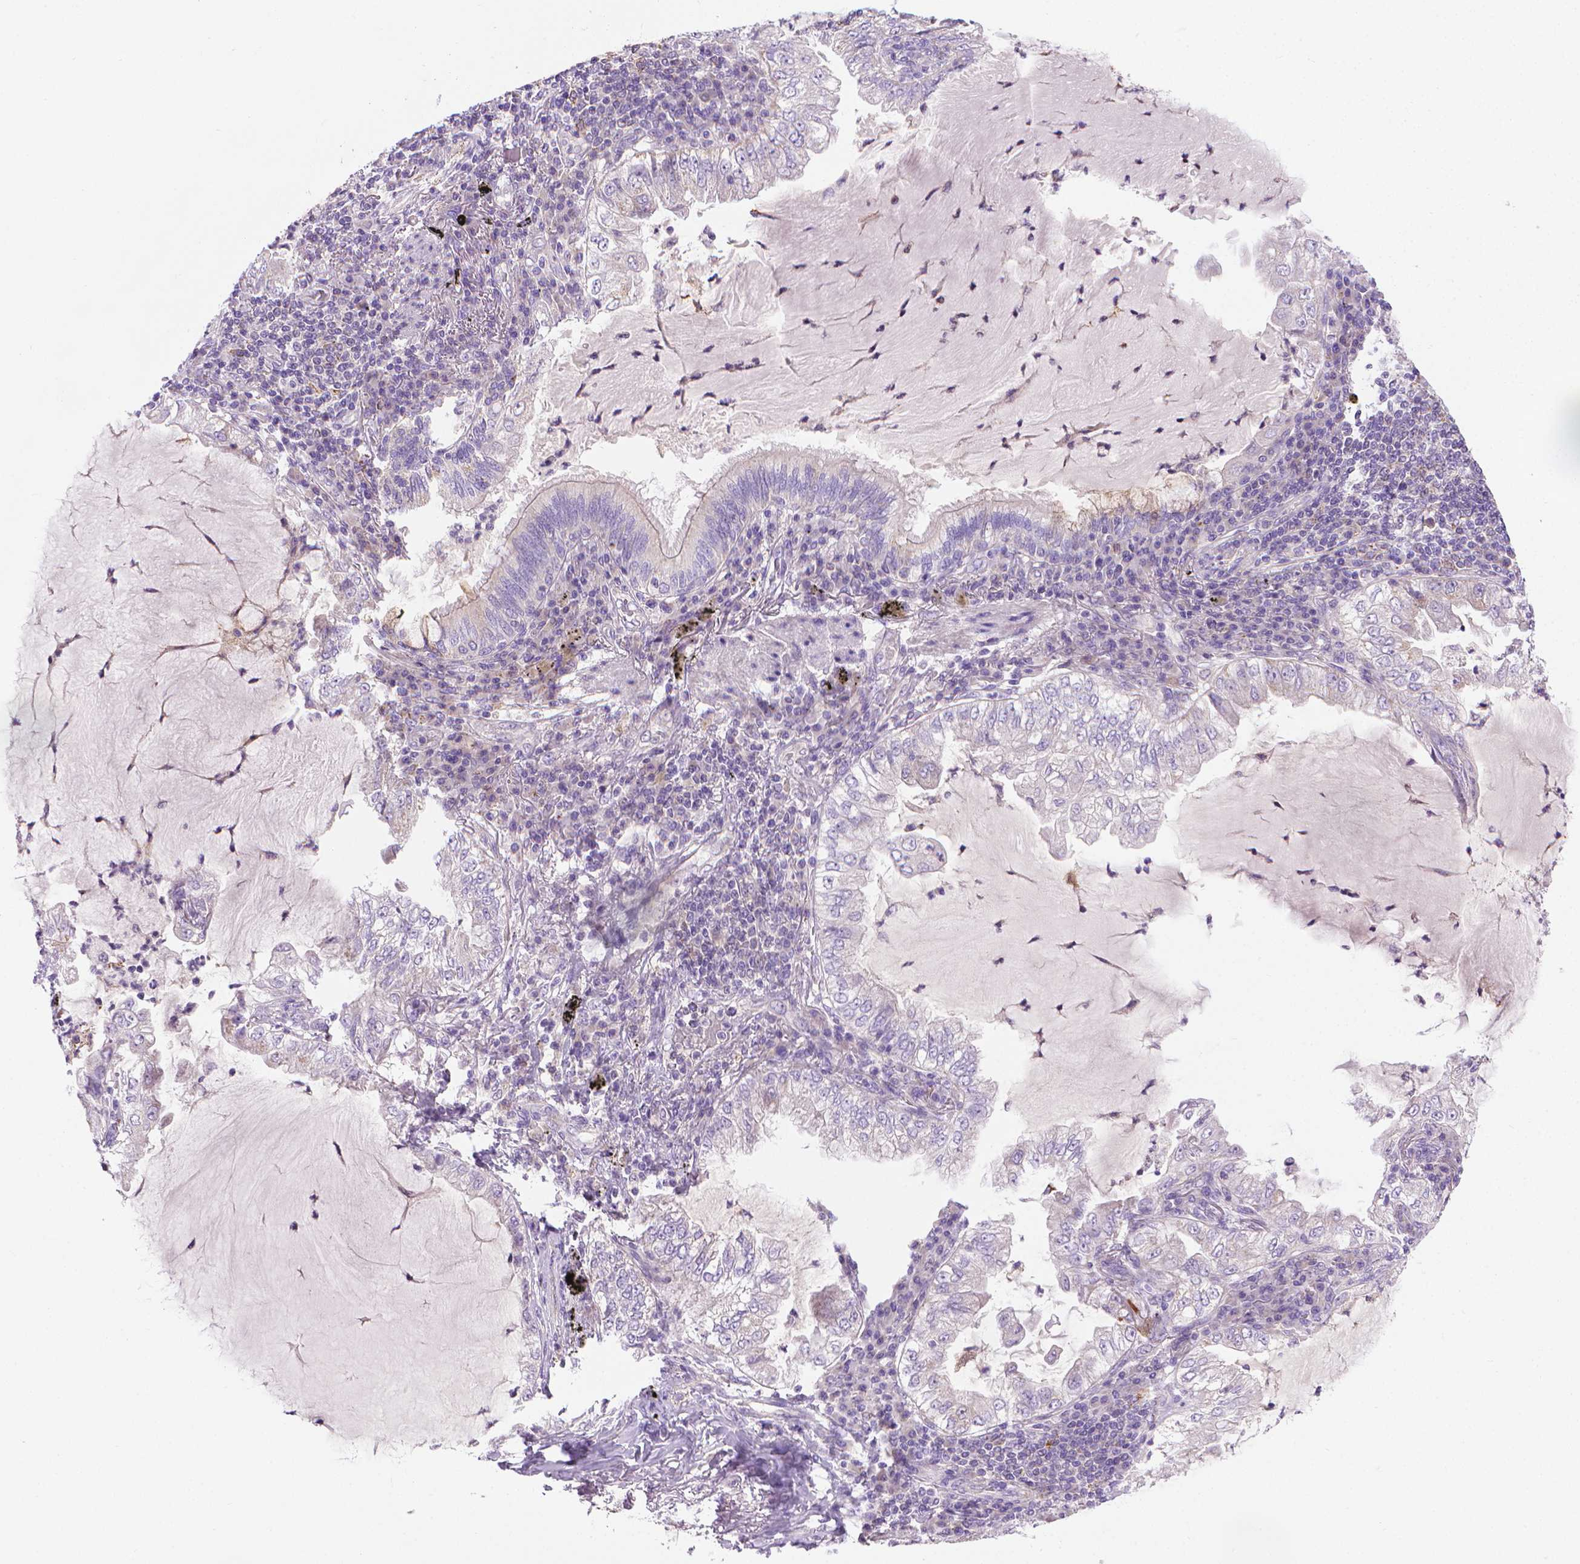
{"staining": {"intensity": "negative", "quantity": "none", "location": "none"}, "tissue": "lung cancer", "cell_type": "Tumor cells", "image_type": "cancer", "snomed": [{"axis": "morphology", "description": "Adenocarcinoma, NOS"}, {"axis": "topography", "description": "Lung"}], "caption": "There is no significant staining in tumor cells of adenocarcinoma (lung).", "gene": "SLC51B", "patient": {"sex": "female", "age": 73}}